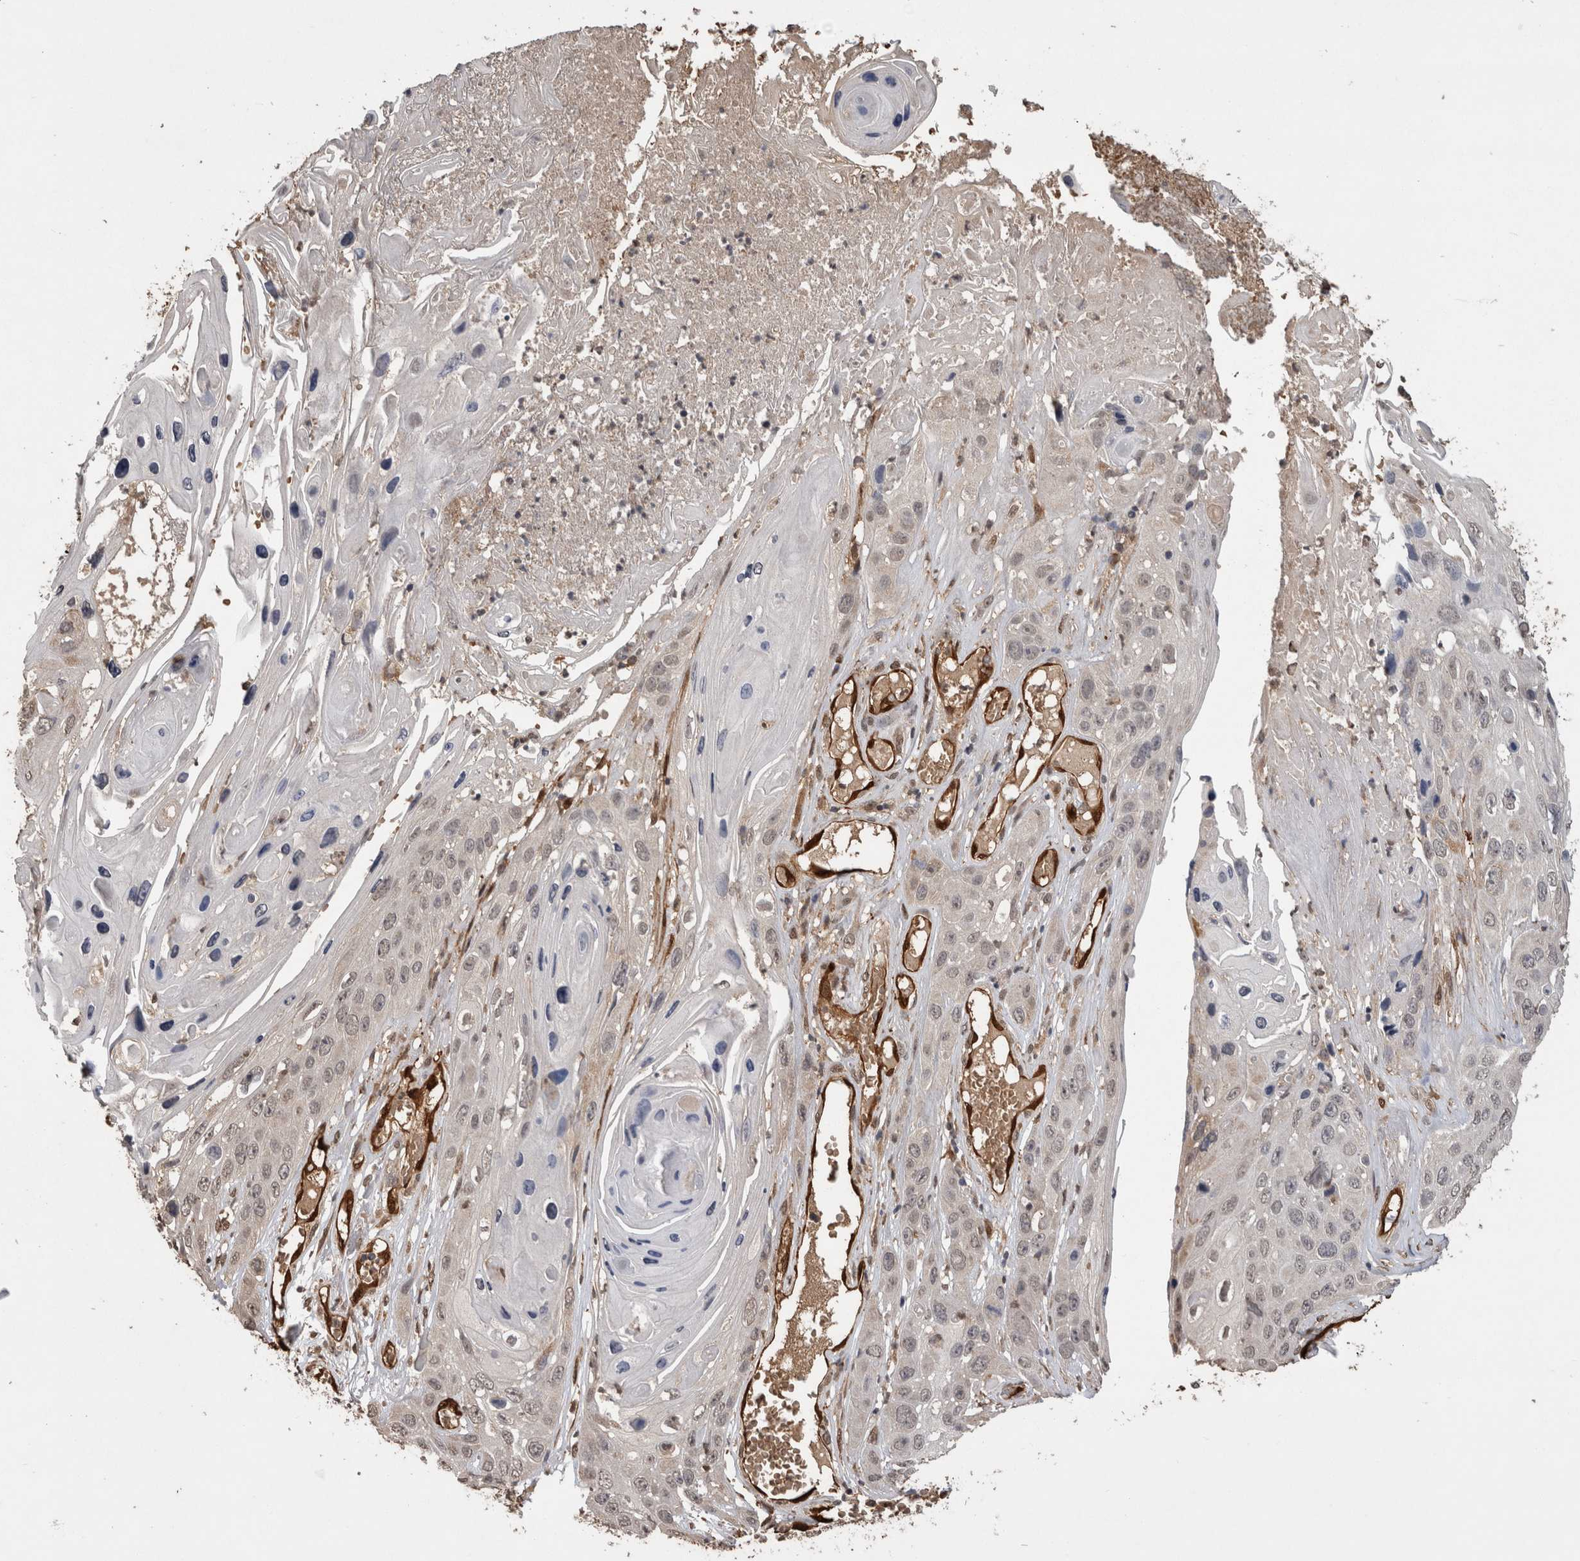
{"staining": {"intensity": "weak", "quantity": "25%-75%", "location": "nuclear"}, "tissue": "skin cancer", "cell_type": "Tumor cells", "image_type": "cancer", "snomed": [{"axis": "morphology", "description": "Squamous cell carcinoma, NOS"}, {"axis": "topography", "description": "Skin"}], "caption": "This histopathology image displays immunohistochemistry (IHC) staining of skin squamous cell carcinoma, with low weak nuclear positivity in about 25%-75% of tumor cells.", "gene": "LXN", "patient": {"sex": "male", "age": 55}}